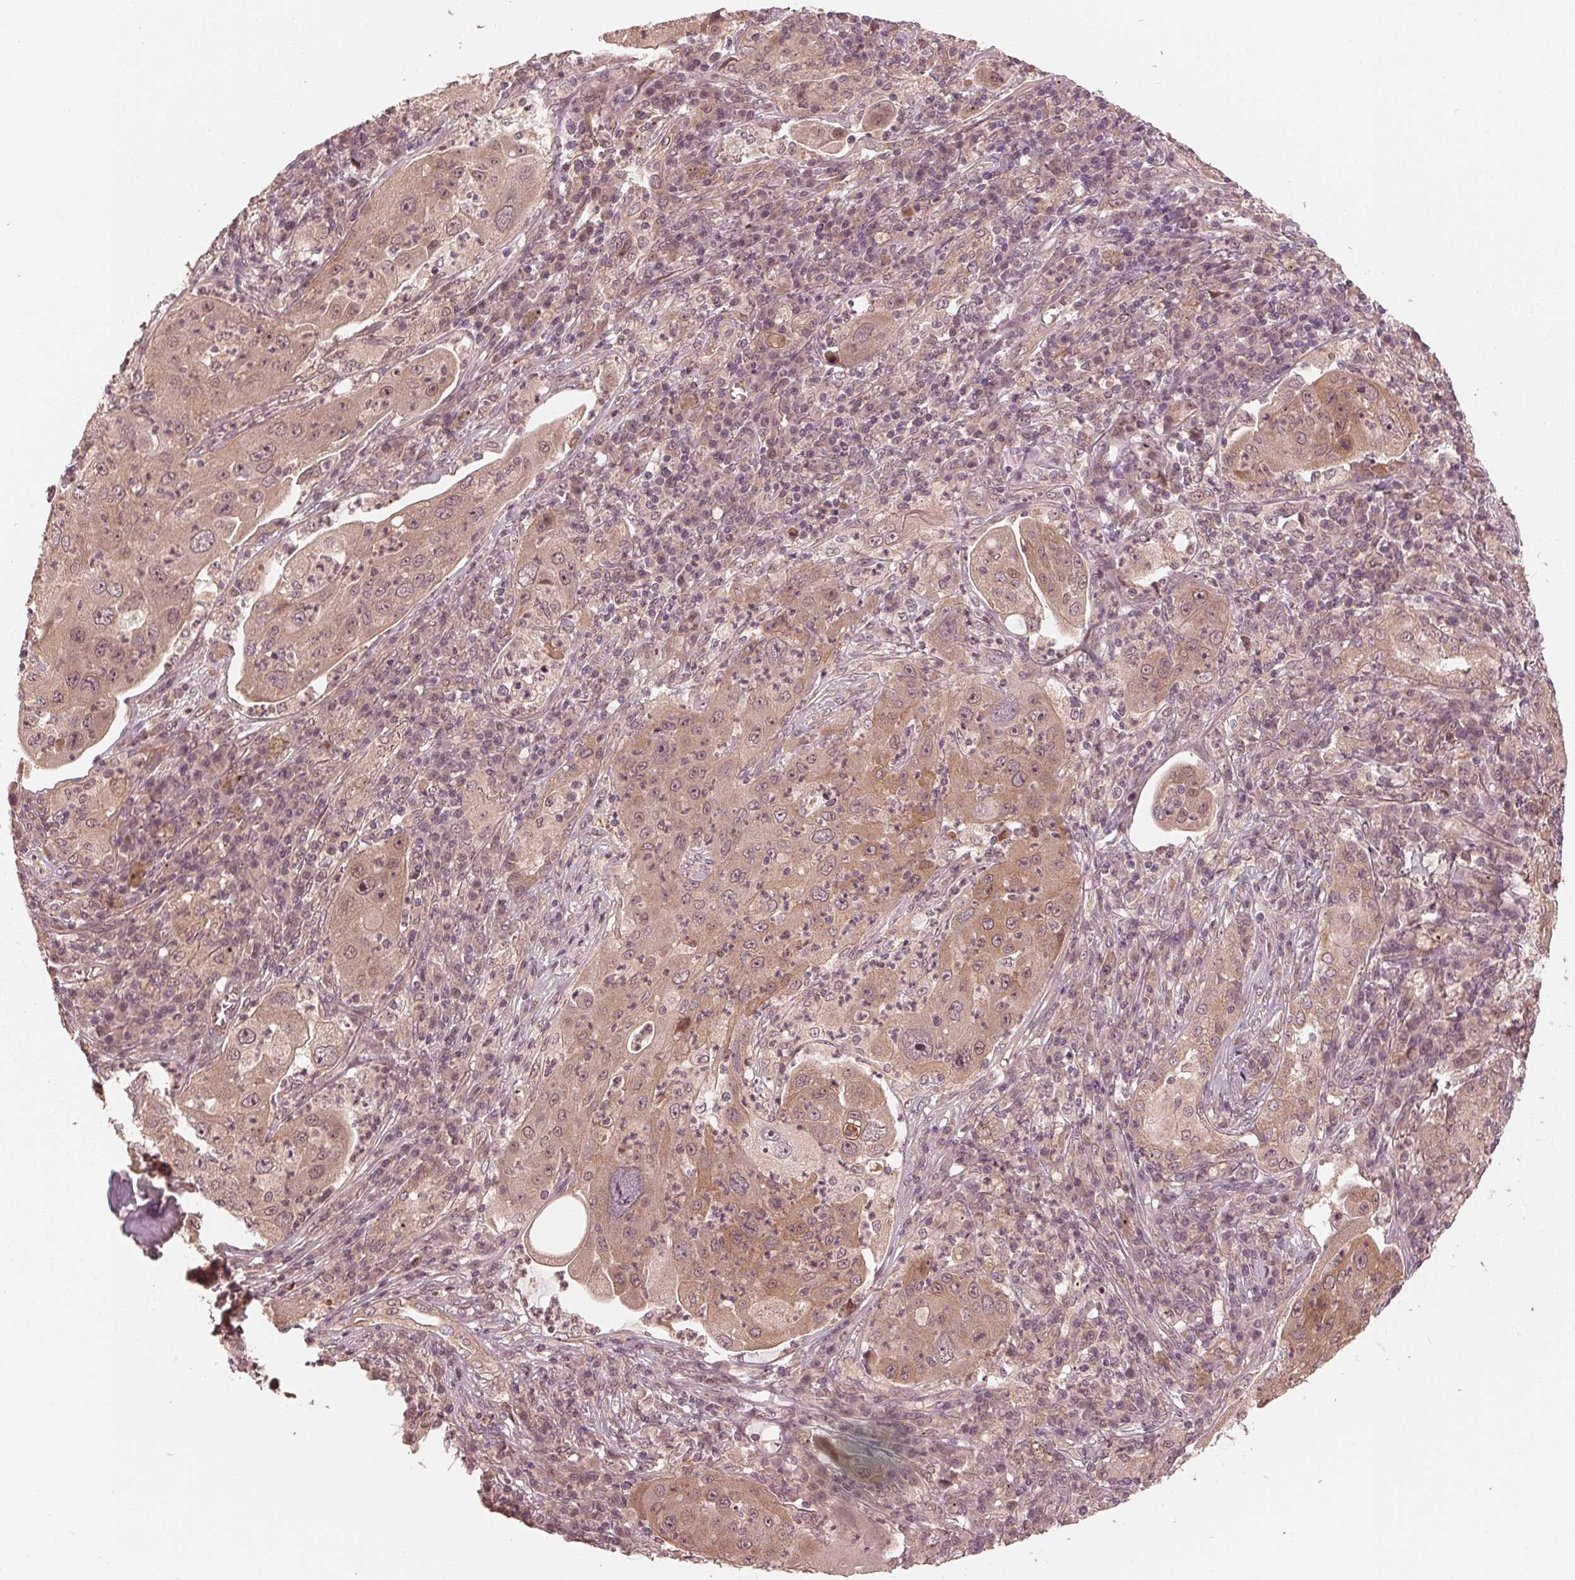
{"staining": {"intensity": "moderate", "quantity": ">75%", "location": "cytoplasmic/membranous,nuclear"}, "tissue": "lung cancer", "cell_type": "Tumor cells", "image_type": "cancer", "snomed": [{"axis": "morphology", "description": "Squamous cell carcinoma, NOS"}, {"axis": "topography", "description": "Lung"}], "caption": "IHC of lung cancer (squamous cell carcinoma) exhibits medium levels of moderate cytoplasmic/membranous and nuclear positivity in about >75% of tumor cells.", "gene": "ZNF471", "patient": {"sex": "female", "age": 59}}